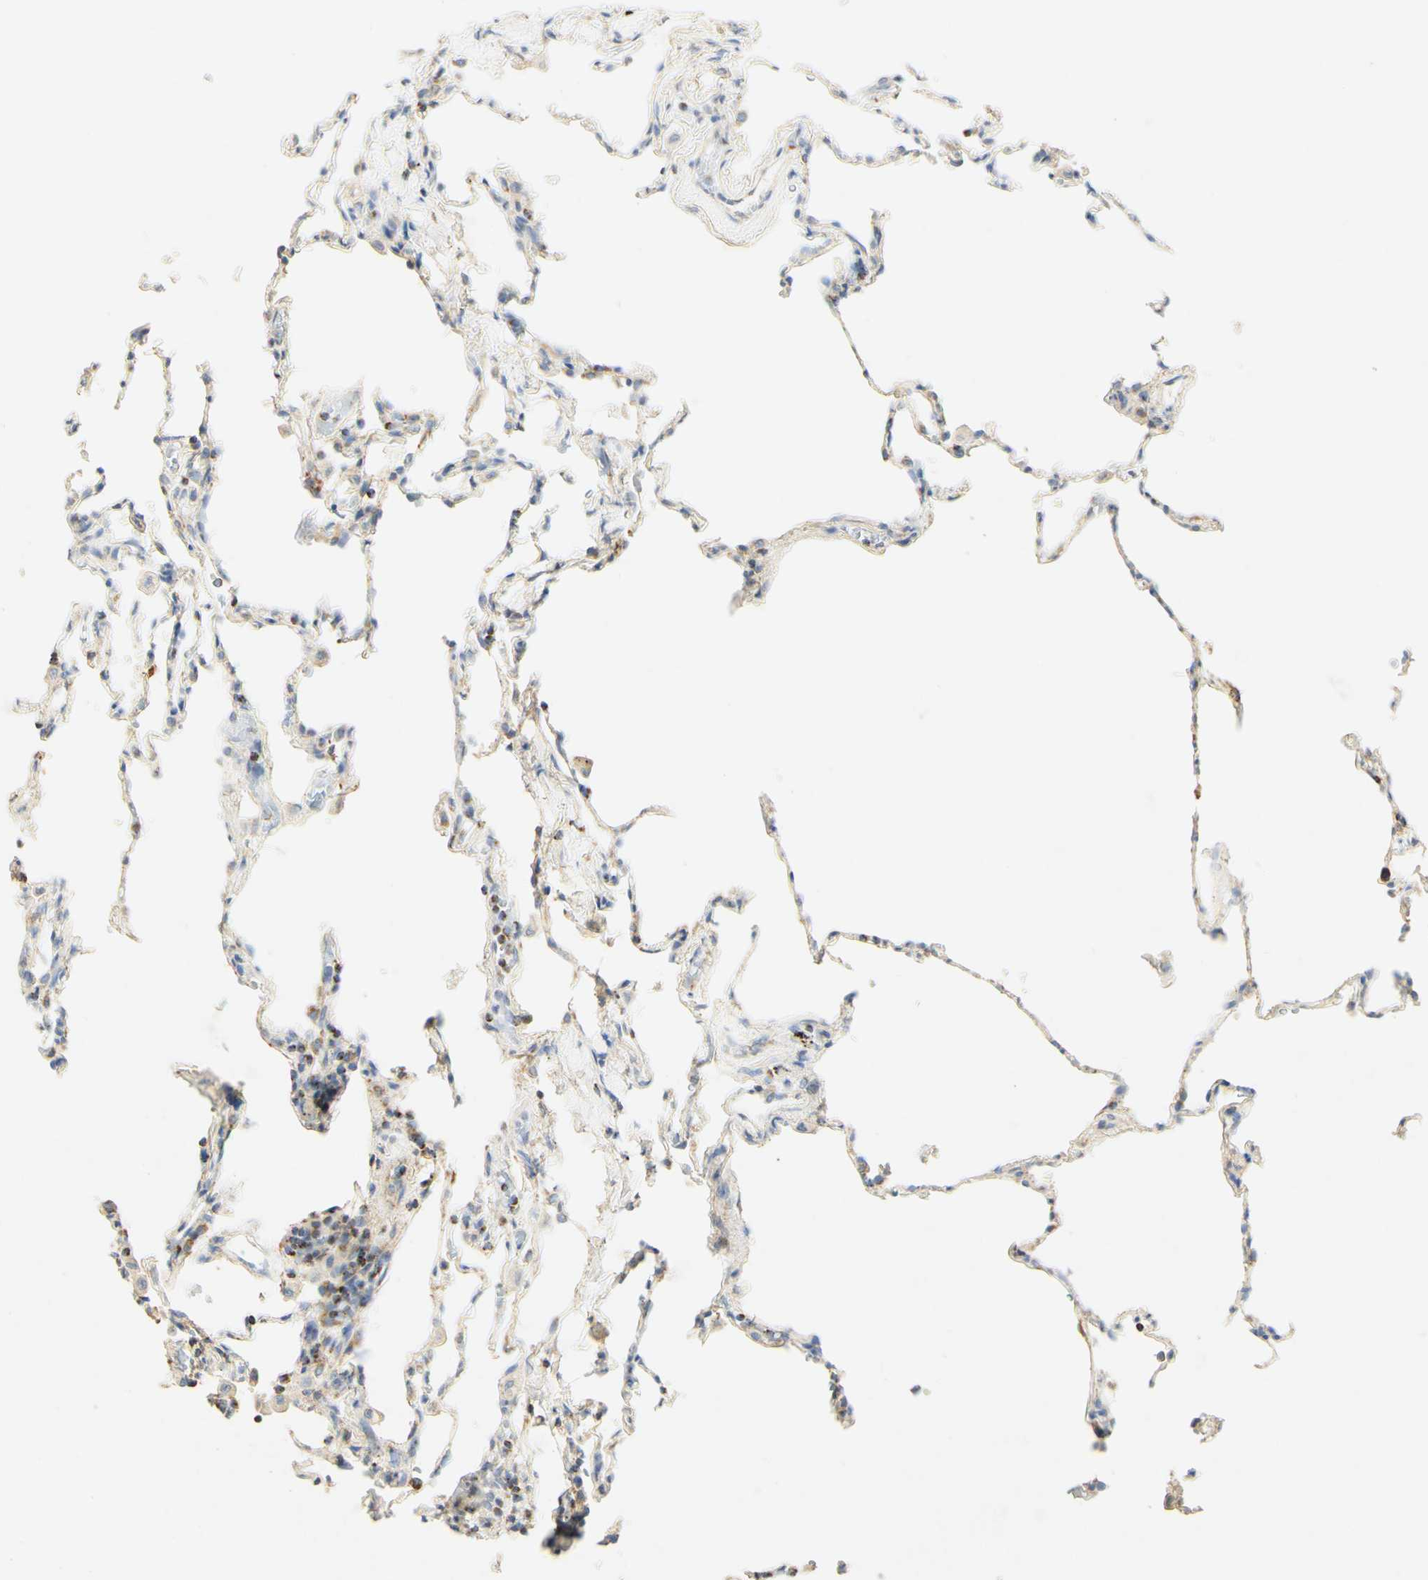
{"staining": {"intensity": "weak", "quantity": ">75%", "location": "cytoplasmic/membranous"}, "tissue": "lung", "cell_type": "Alveolar cells", "image_type": "normal", "snomed": [{"axis": "morphology", "description": "Normal tissue, NOS"}, {"axis": "topography", "description": "Lung"}], "caption": "Benign lung demonstrates weak cytoplasmic/membranous expression in approximately >75% of alveolar cells (Stains: DAB in brown, nuclei in blue, Microscopy: brightfield microscopy at high magnification)..", "gene": "OXCT1", "patient": {"sex": "male", "age": 59}}